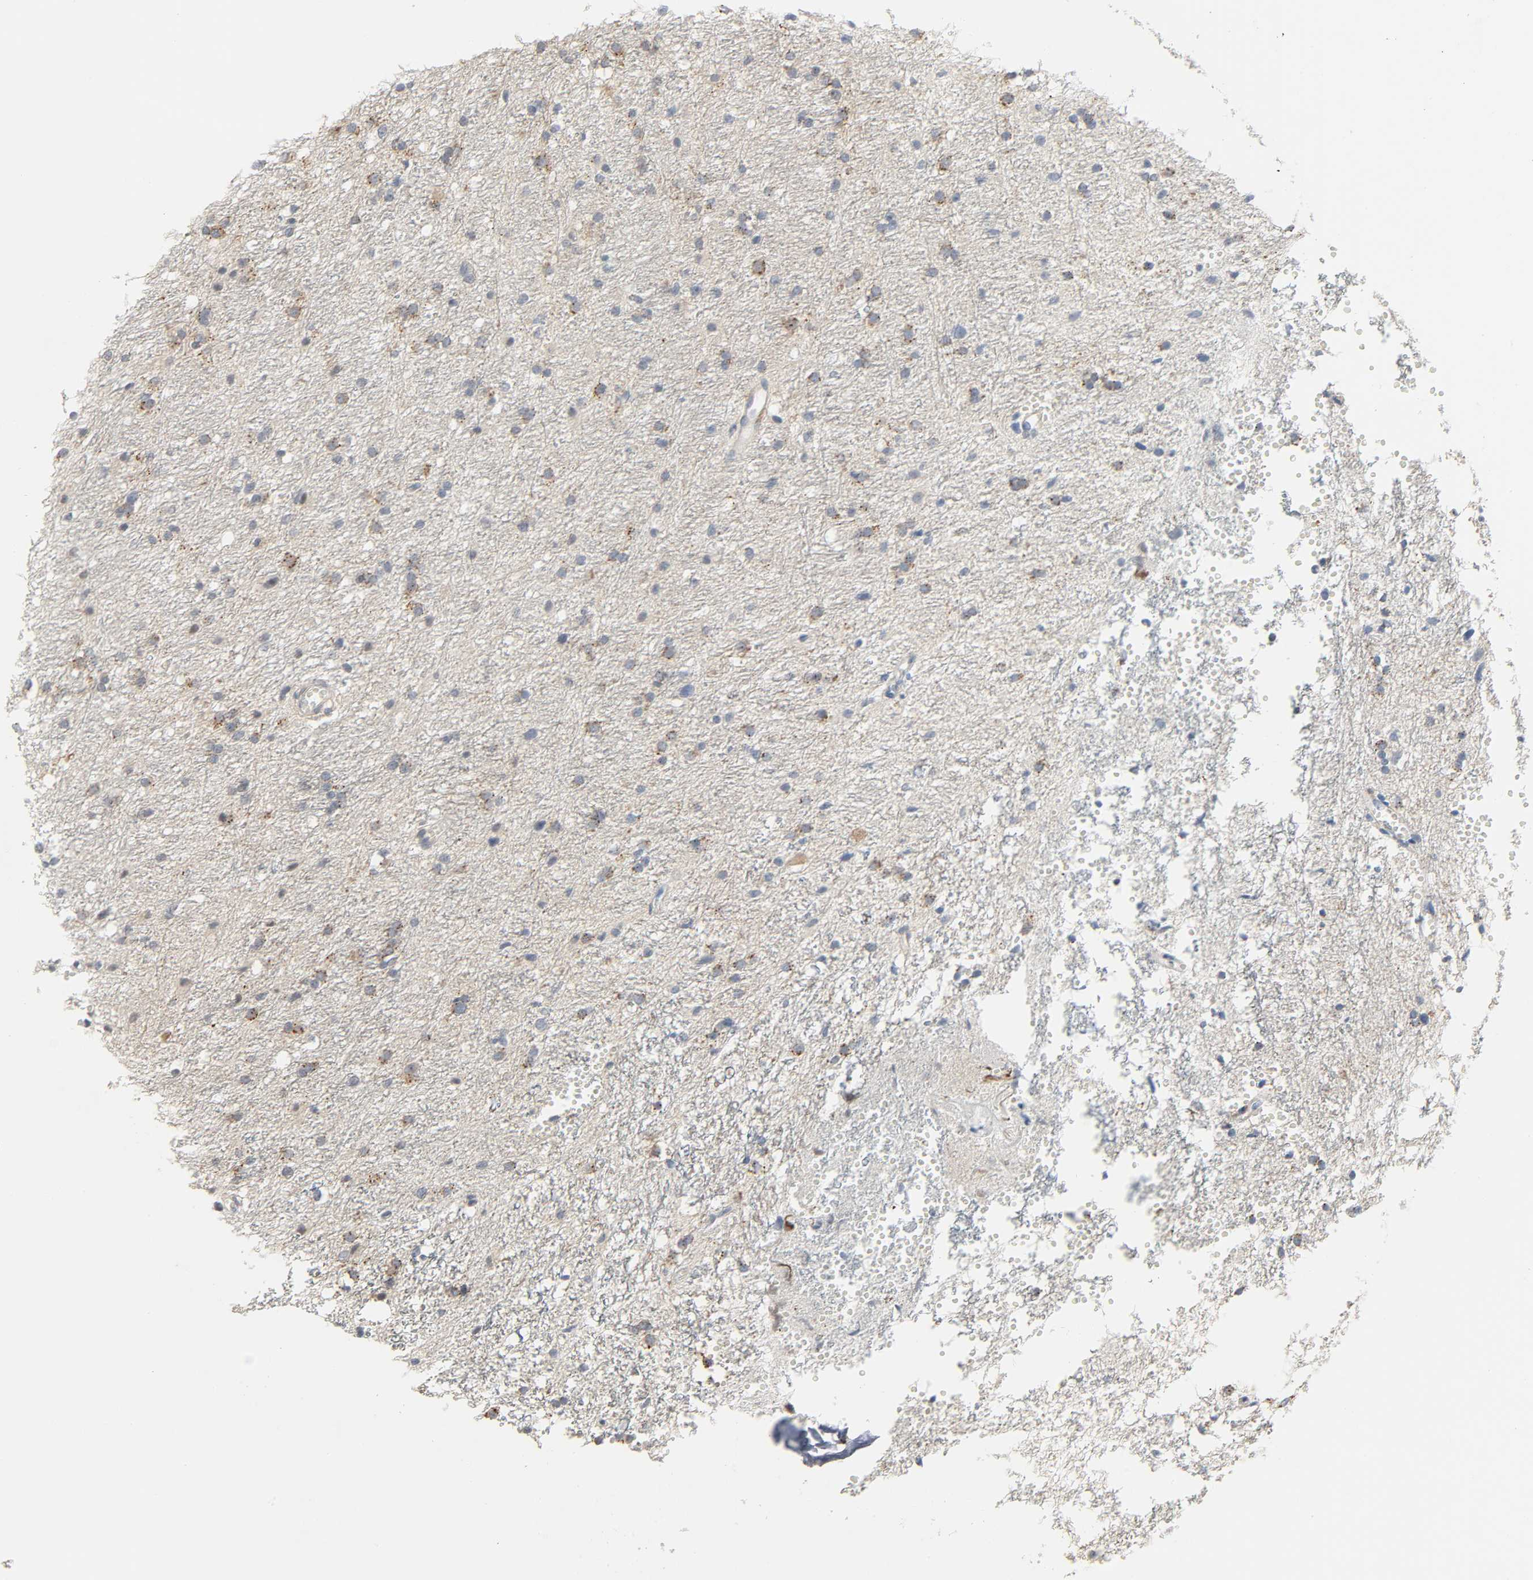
{"staining": {"intensity": "moderate", "quantity": "<25%", "location": "cytoplasmic/membranous"}, "tissue": "glioma", "cell_type": "Tumor cells", "image_type": "cancer", "snomed": [{"axis": "morphology", "description": "Glioma, malignant, High grade"}, {"axis": "topography", "description": "Brain"}], "caption": "Malignant glioma (high-grade) tissue reveals moderate cytoplasmic/membranous staining in approximately <25% of tumor cells (DAB (3,3'-diaminobenzidine) IHC, brown staining for protein, blue staining for nuclei).", "gene": "CD4", "patient": {"sex": "female", "age": 59}}